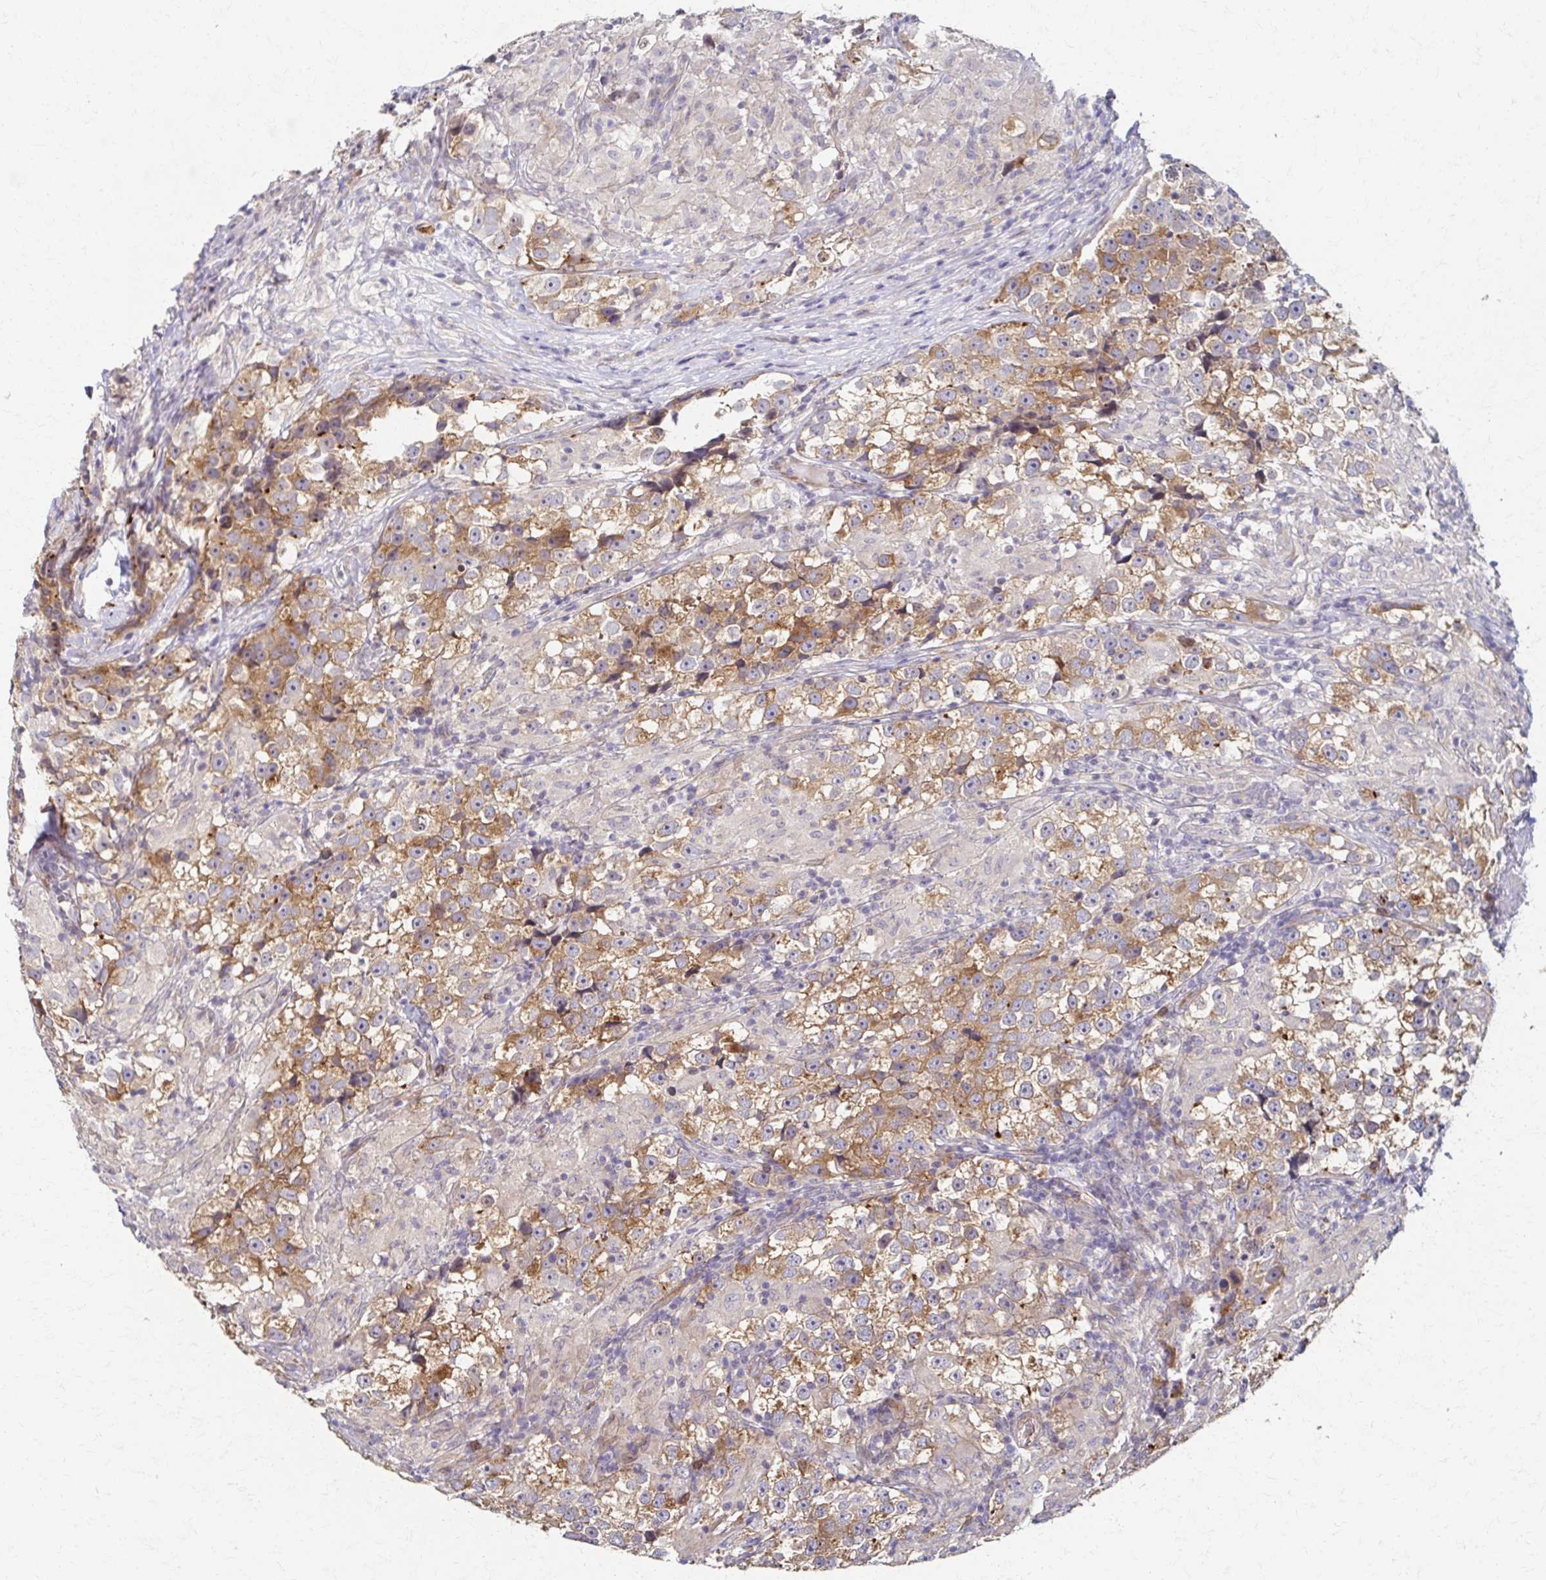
{"staining": {"intensity": "moderate", "quantity": ">75%", "location": "cytoplasmic/membranous"}, "tissue": "testis cancer", "cell_type": "Tumor cells", "image_type": "cancer", "snomed": [{"axis": "morphology", "description": "Seminoma, NOS"}, {"axis": "topography", "description": "Testis"}], "caption": "Protein expression analysis of testis seminoma demonstrates moderate cytoplasmic/membranous staining in approximately >75% of tumor cells.", "gene": "SKA2", "patient": {"sex": "male", "age": 46}}